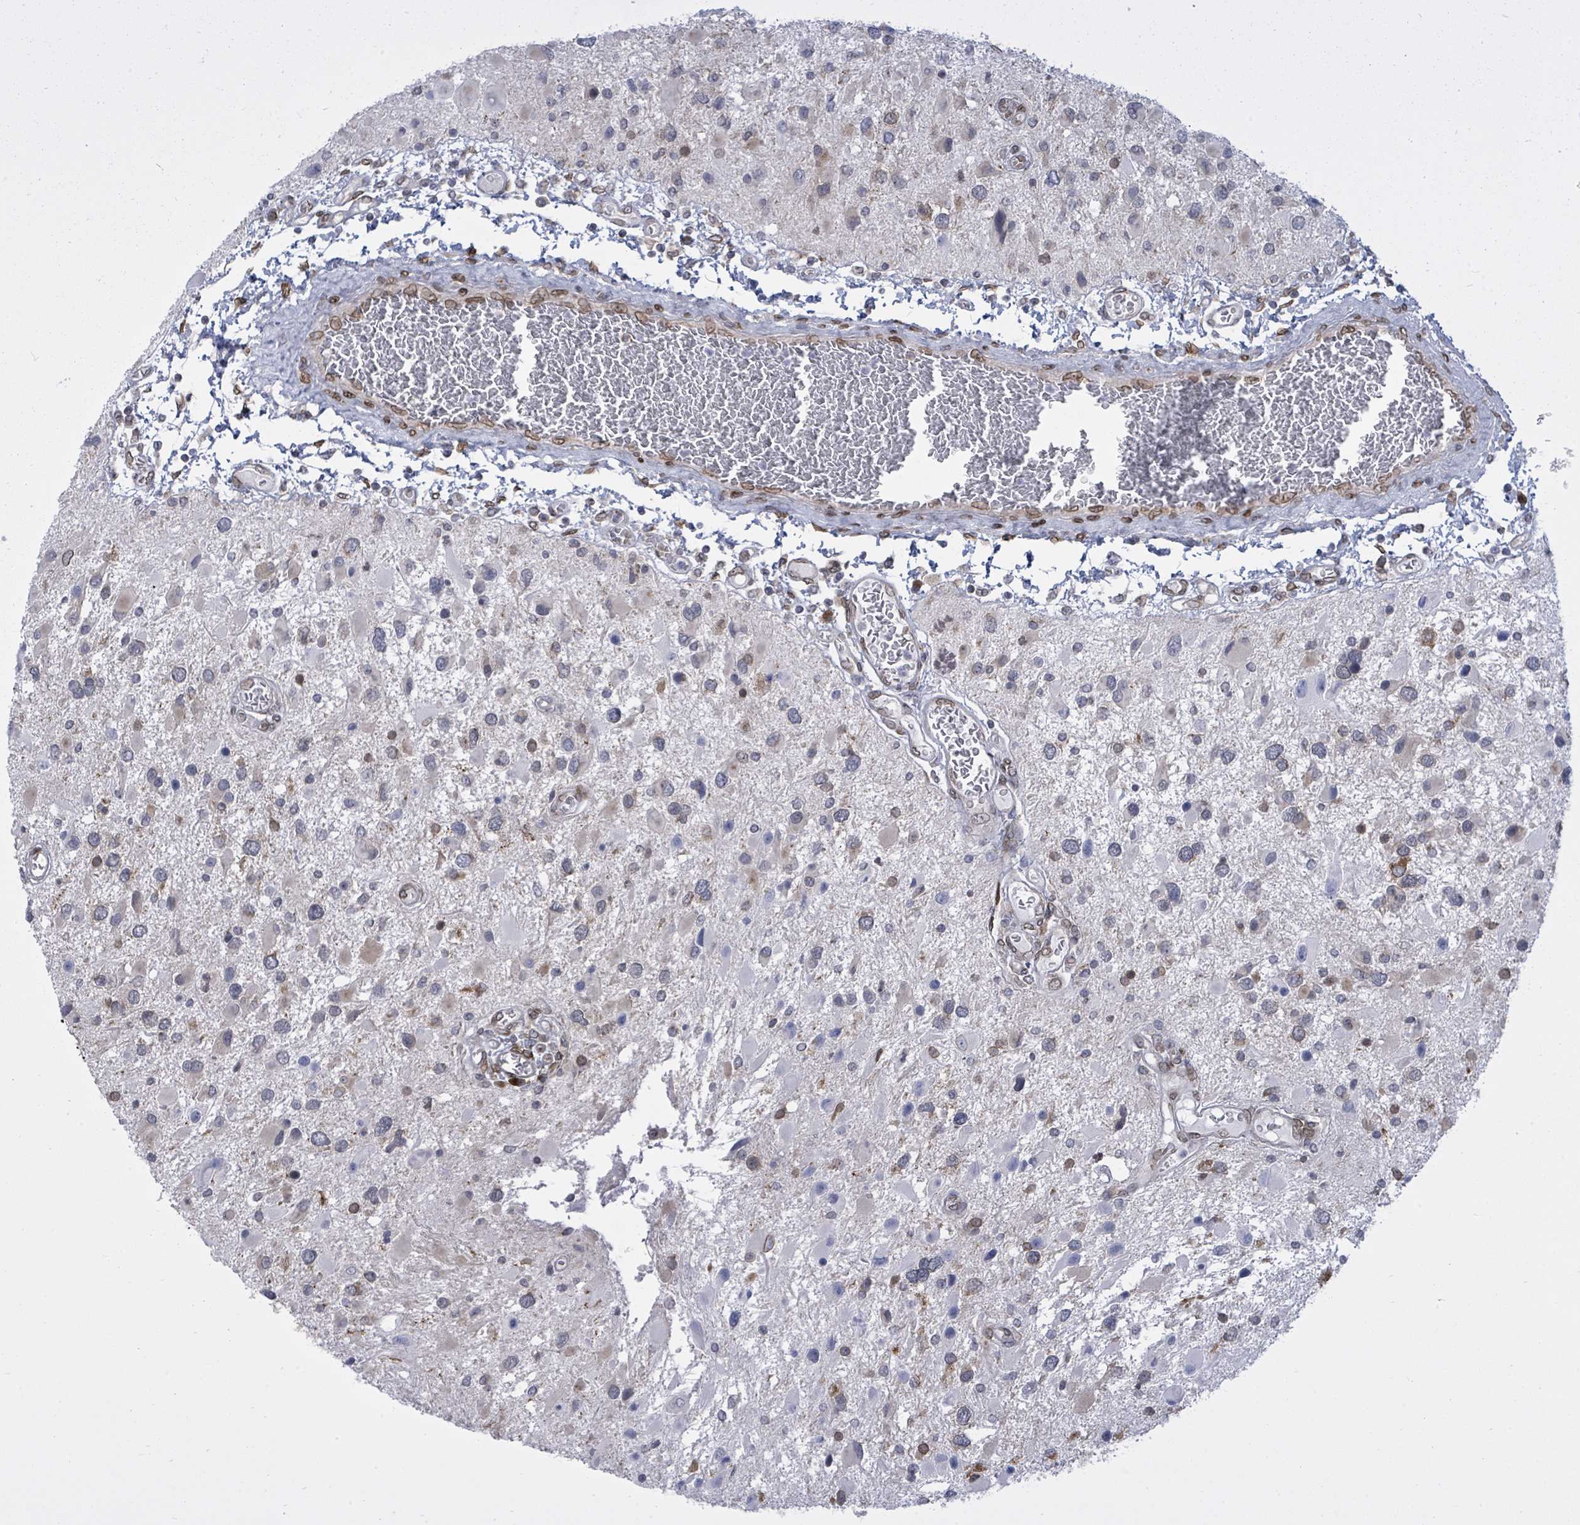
{"staining": {"intensity": "negative", "quantity": "none", "location": "none"}, "tissue": "glioma", "cell_type": "Tumor cells", "image_type": "cancer", "snomed": [{"axis": "morphology", "description": "Glioma, malignant, High grade"}, {"axis": "topography", "description": "Brain"}], "caption": "Tumor cells are negative for brown protein staining in malignant glioma (high-grade). (DAB (3,3'-diaminobenzidine) immunohistochemistry (IHC) visualized using brightfield microscopy, high magnification).", "gene": "ARFGAP1", "patient": {"sex": "male", "age": 53}}